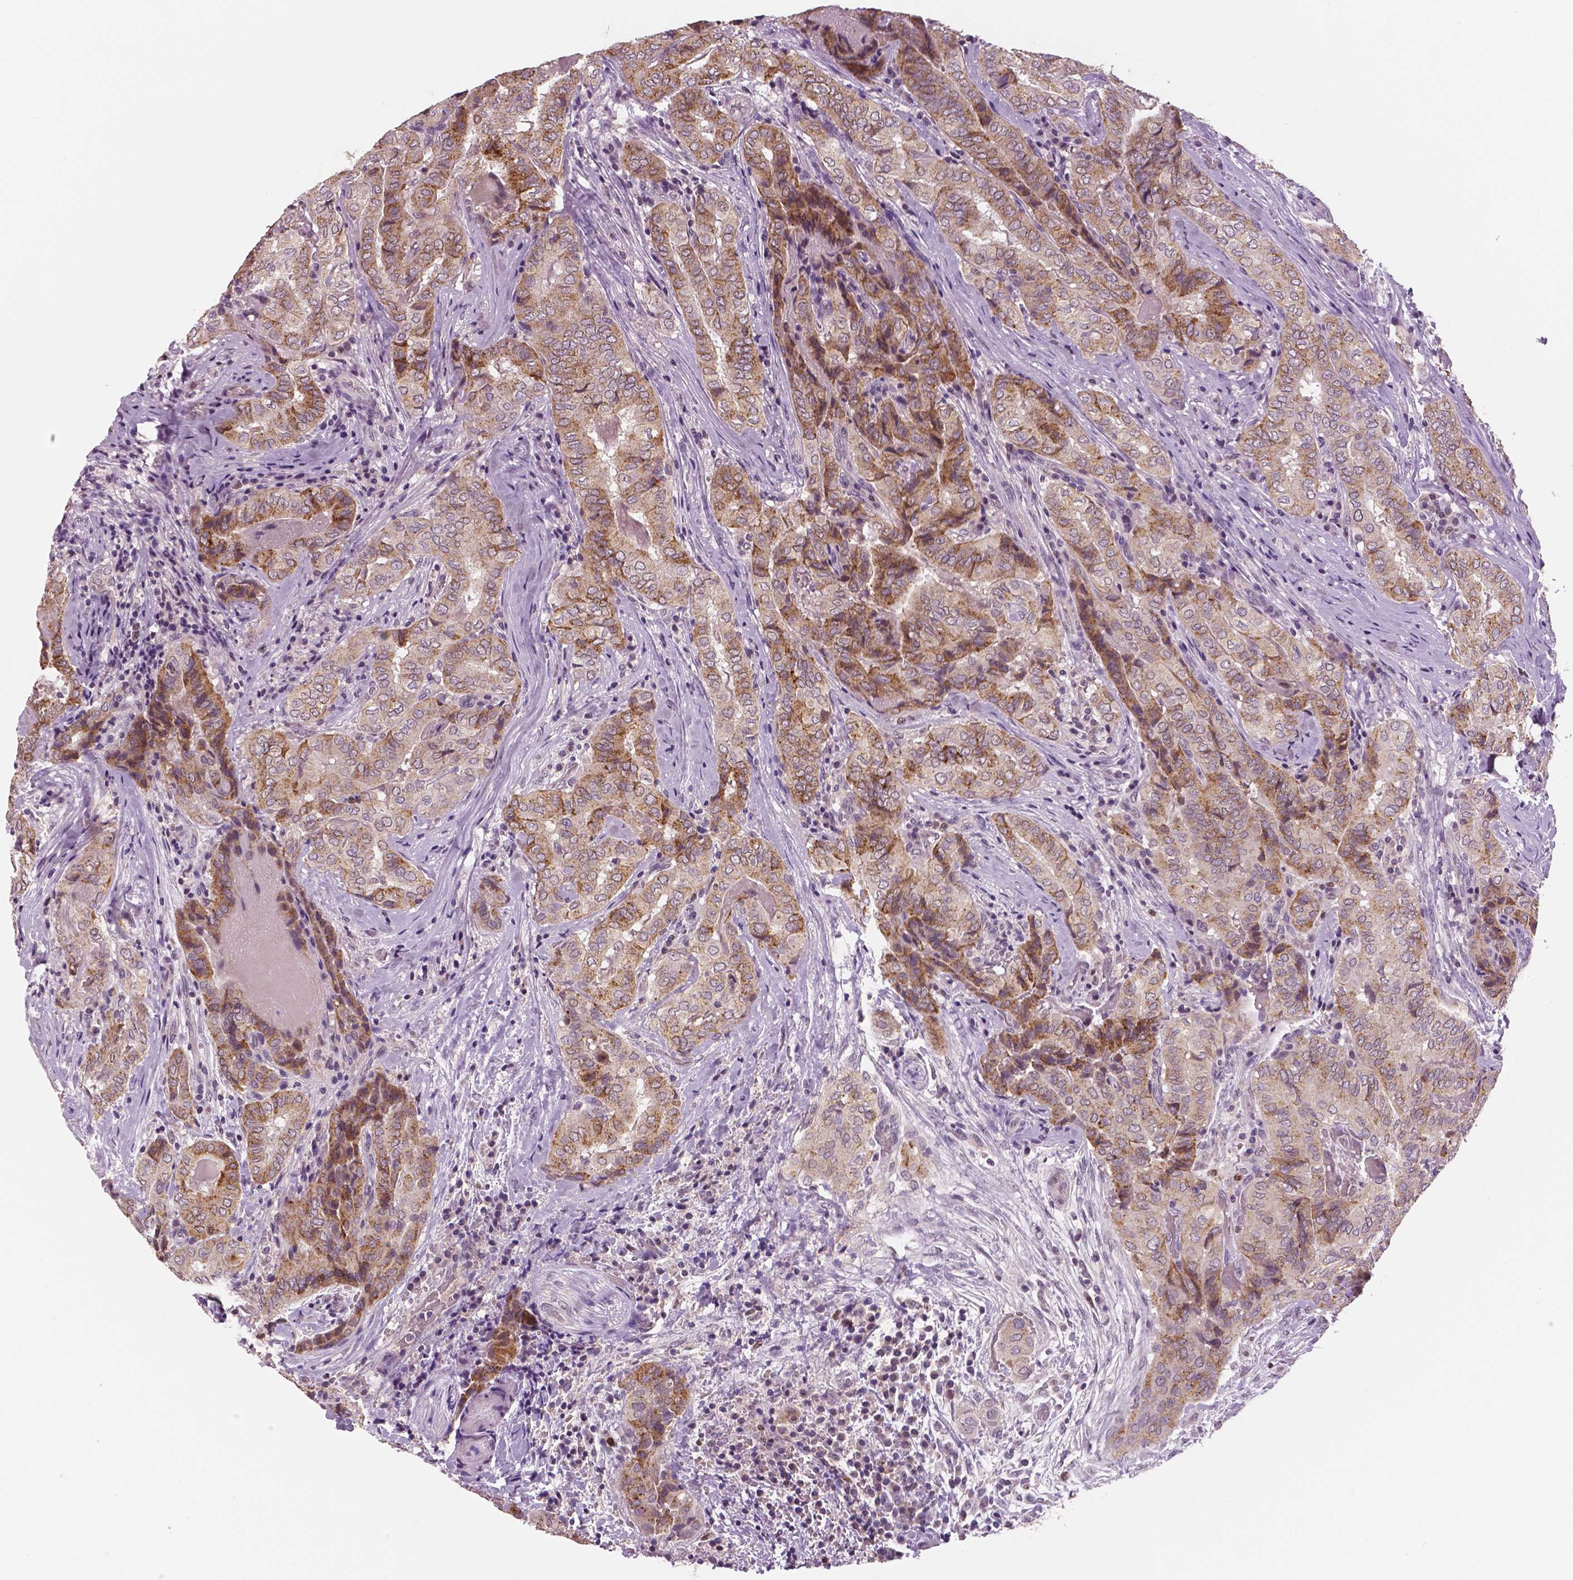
{"staining": {"intensity": "weak", "quantity": ">75%", "location": "cytoplasmic/membranous,nuclear"}, "tissue": "thyroid cancer", "cell_type": "Tumor cells", "image_type": "cancer", "snomed": [{"axis": "morphology", "description": "Papillary adenocarcinoma, NOS"}, {"axis": "topography", "description": "Thyroid gland"}], "caption": "Immunohistochemical staining of human papillary adenocarcinoma (thyroid) reveals weak cytoplasmic/membranous and nuclear protein expression in approximately >75% of tumor cells.", "gene": "MKI67", "patient": {"sex": "female", "age": 61}}